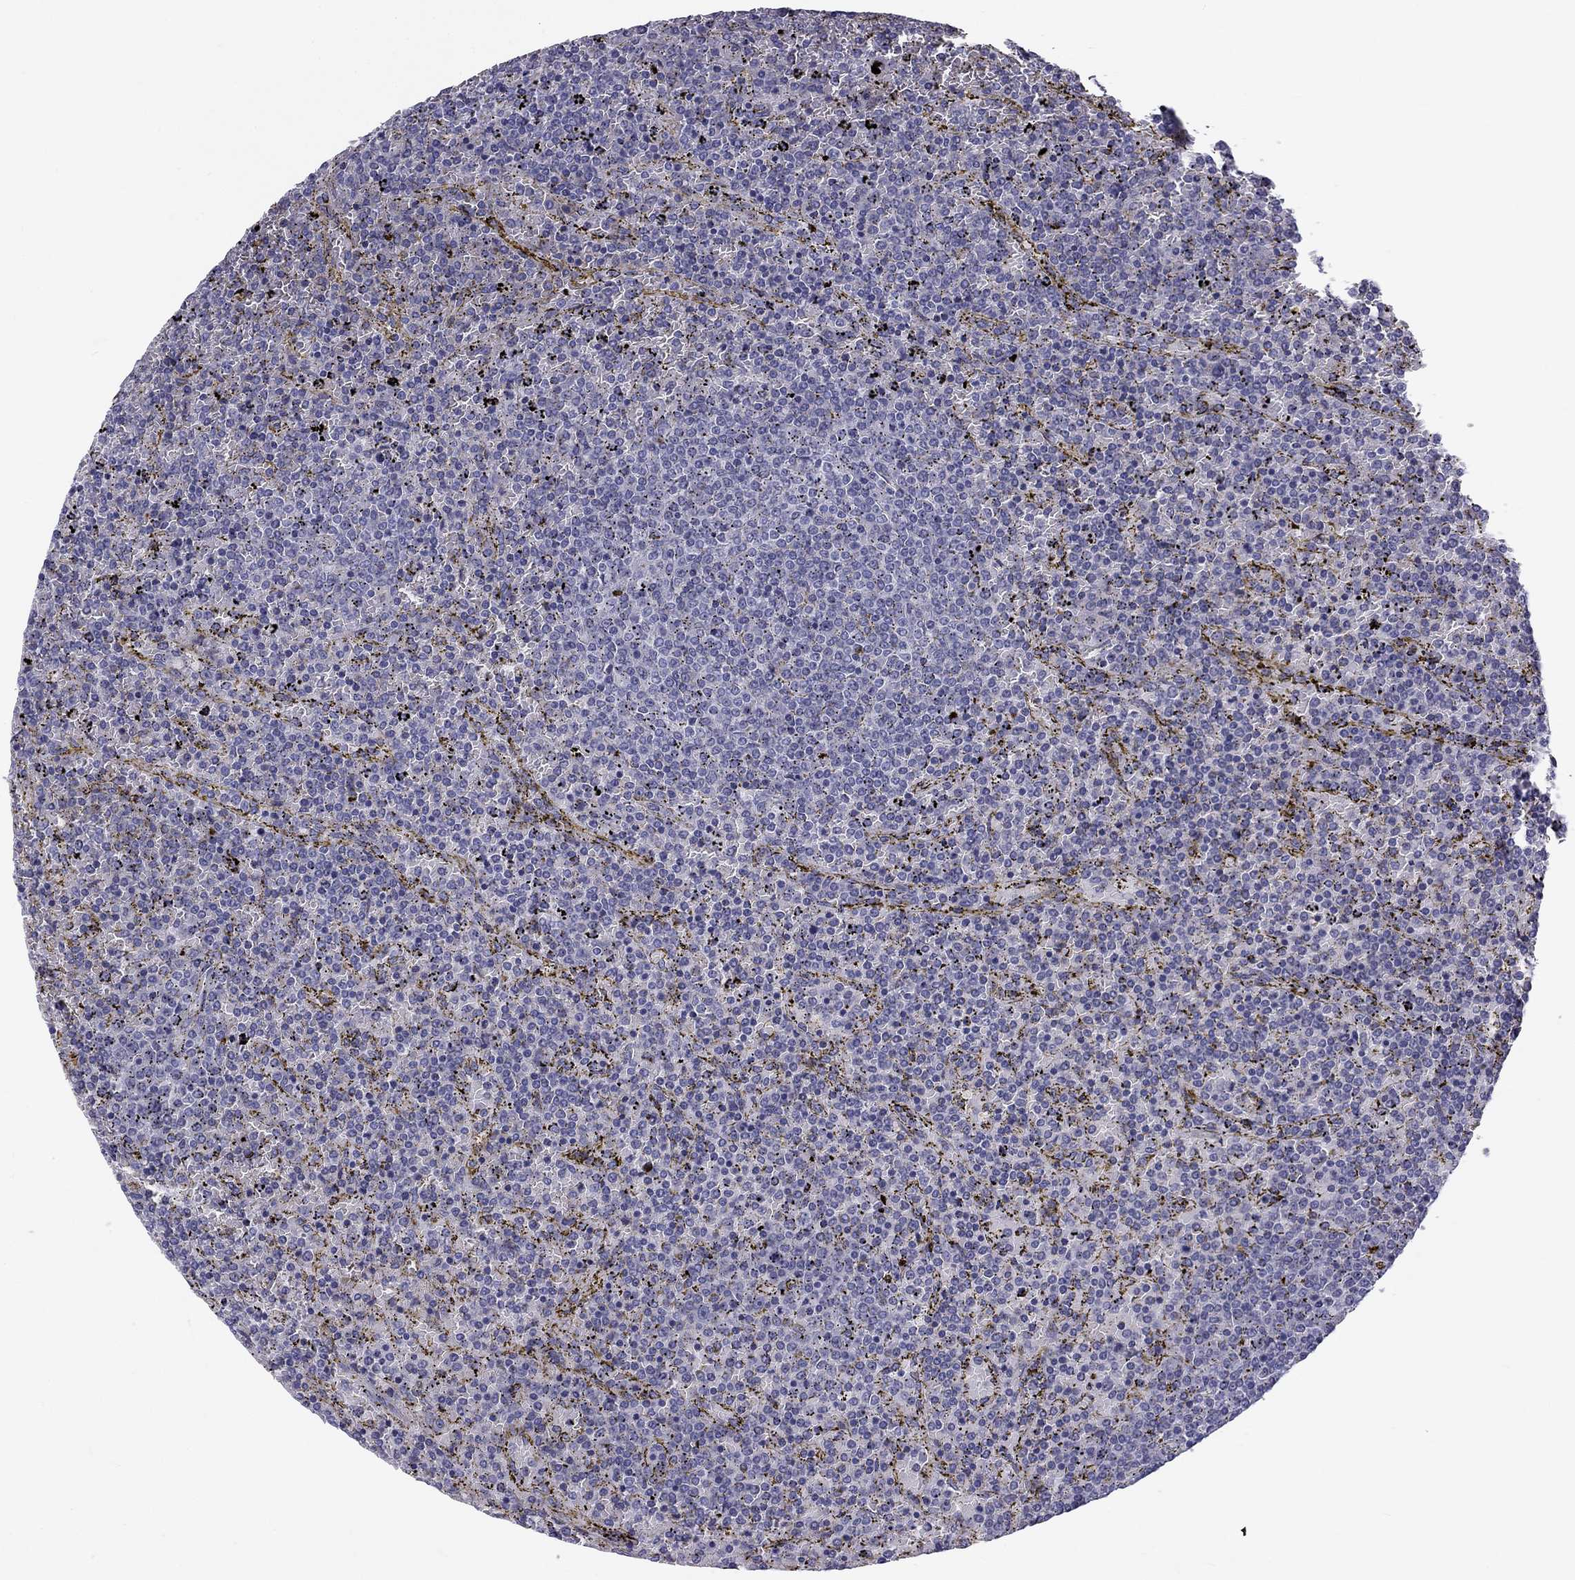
{"staining": {"intensity": "negative", "quantity": "none", "location": "none"}, "tissue": "lymphoma", "cell_type": "Tumor cells", "image_type": "cancer", "snomed": [{"axis": "morphology", "description": "Malignant lymphoma, non-Hodgkin's type, Low grade"}, {"axis": "topography", "description": "Spleen"}], "caption": "Protein analysis of malignant lymphoma, non-Hodgkin's type (low-grade) exhibits no significant staining in tumor cells.", "gene": "CLPSL2", "patient": {"sex": "female", "age": 77}}